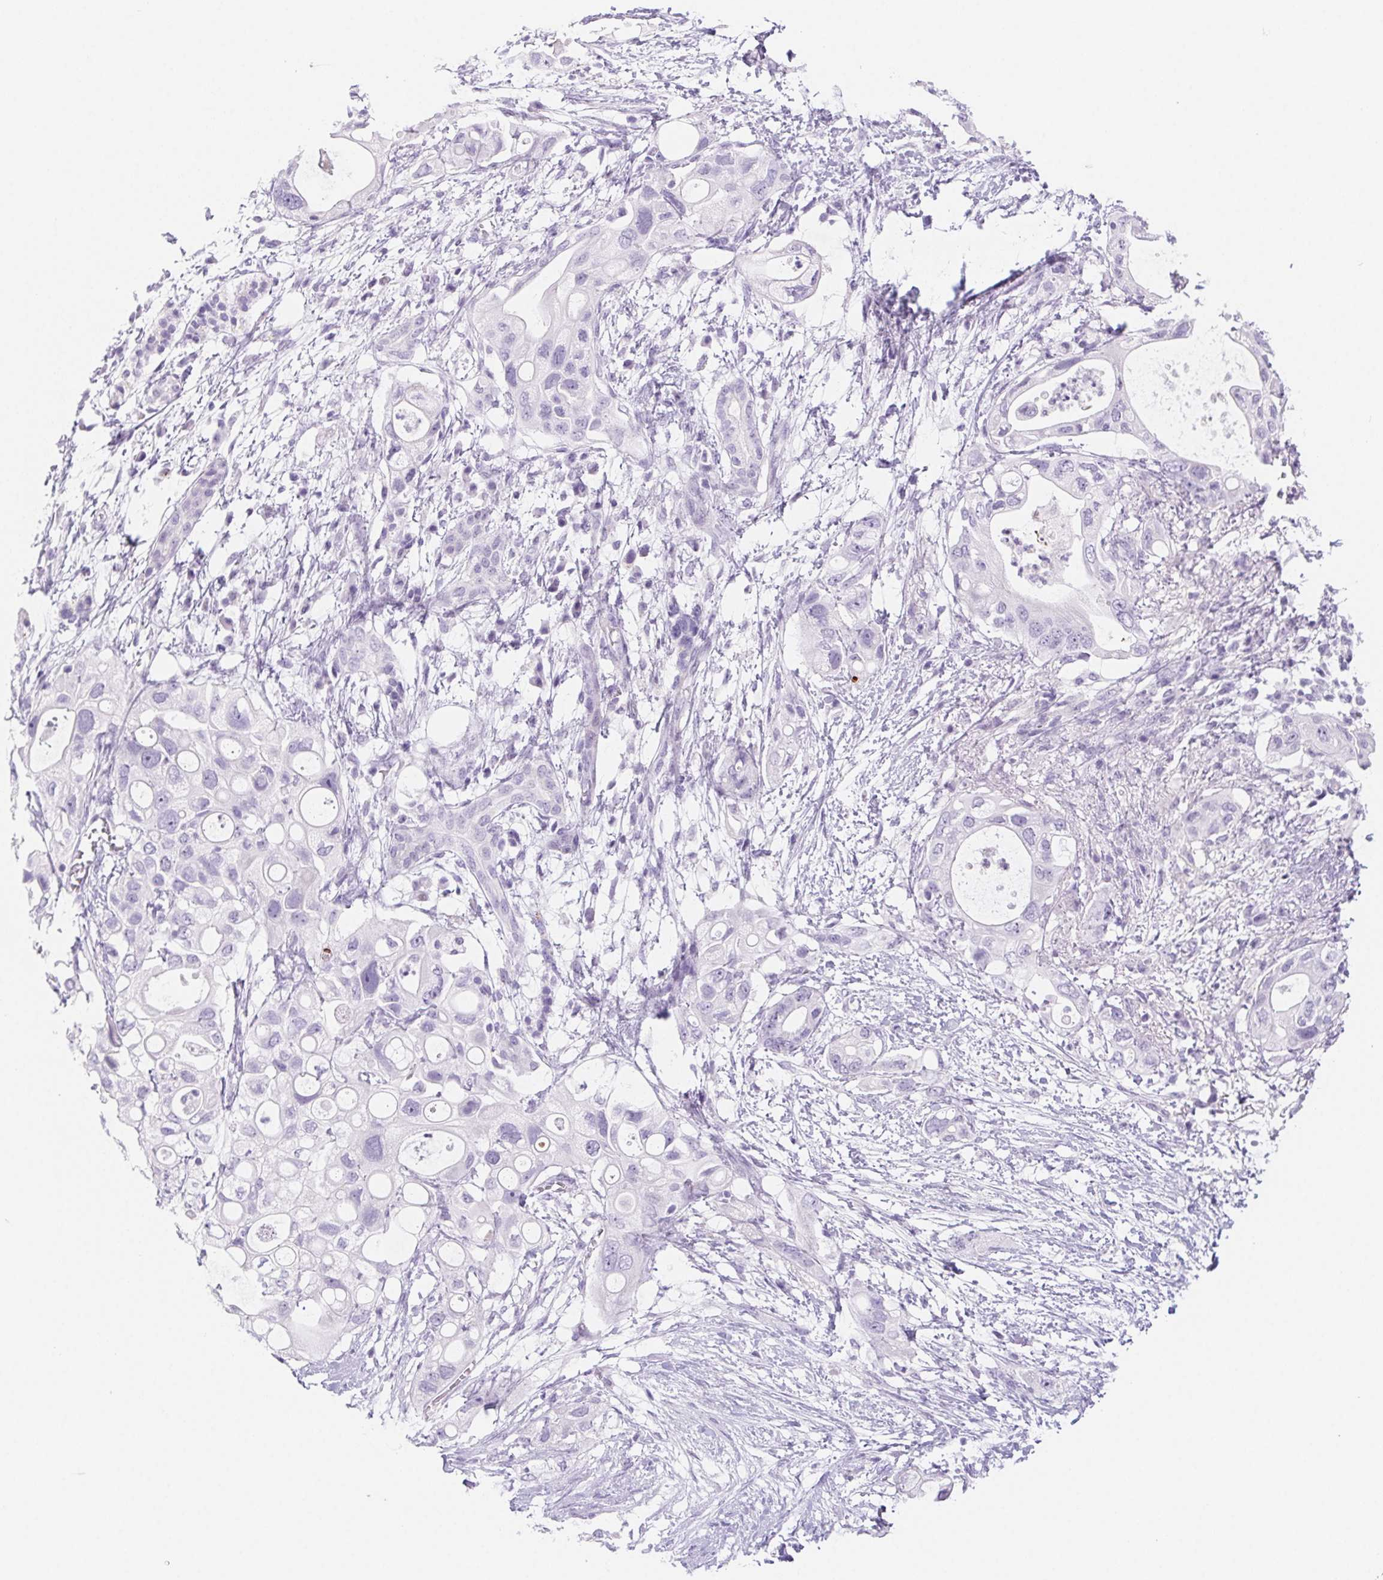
{"staining": {"intensity": "negative", "quantity": "none", "location": "none"}, "tissue": "pancreatic cancer", "cell_type": "Tumor cells", "image_type": "cancer", "snomed": [{"axis": "morphology", "description": "Adenocarcinoma, NOS"}, {"axis": "topography", "description": "Pancreas"}], "caption": "This is an IHC histopathology image of human adenocarcinoma (pancreatic). There is no staining in tumor cells.", "gene": "CYP21A2", "patient": {"sex": "female", "age": 72}}